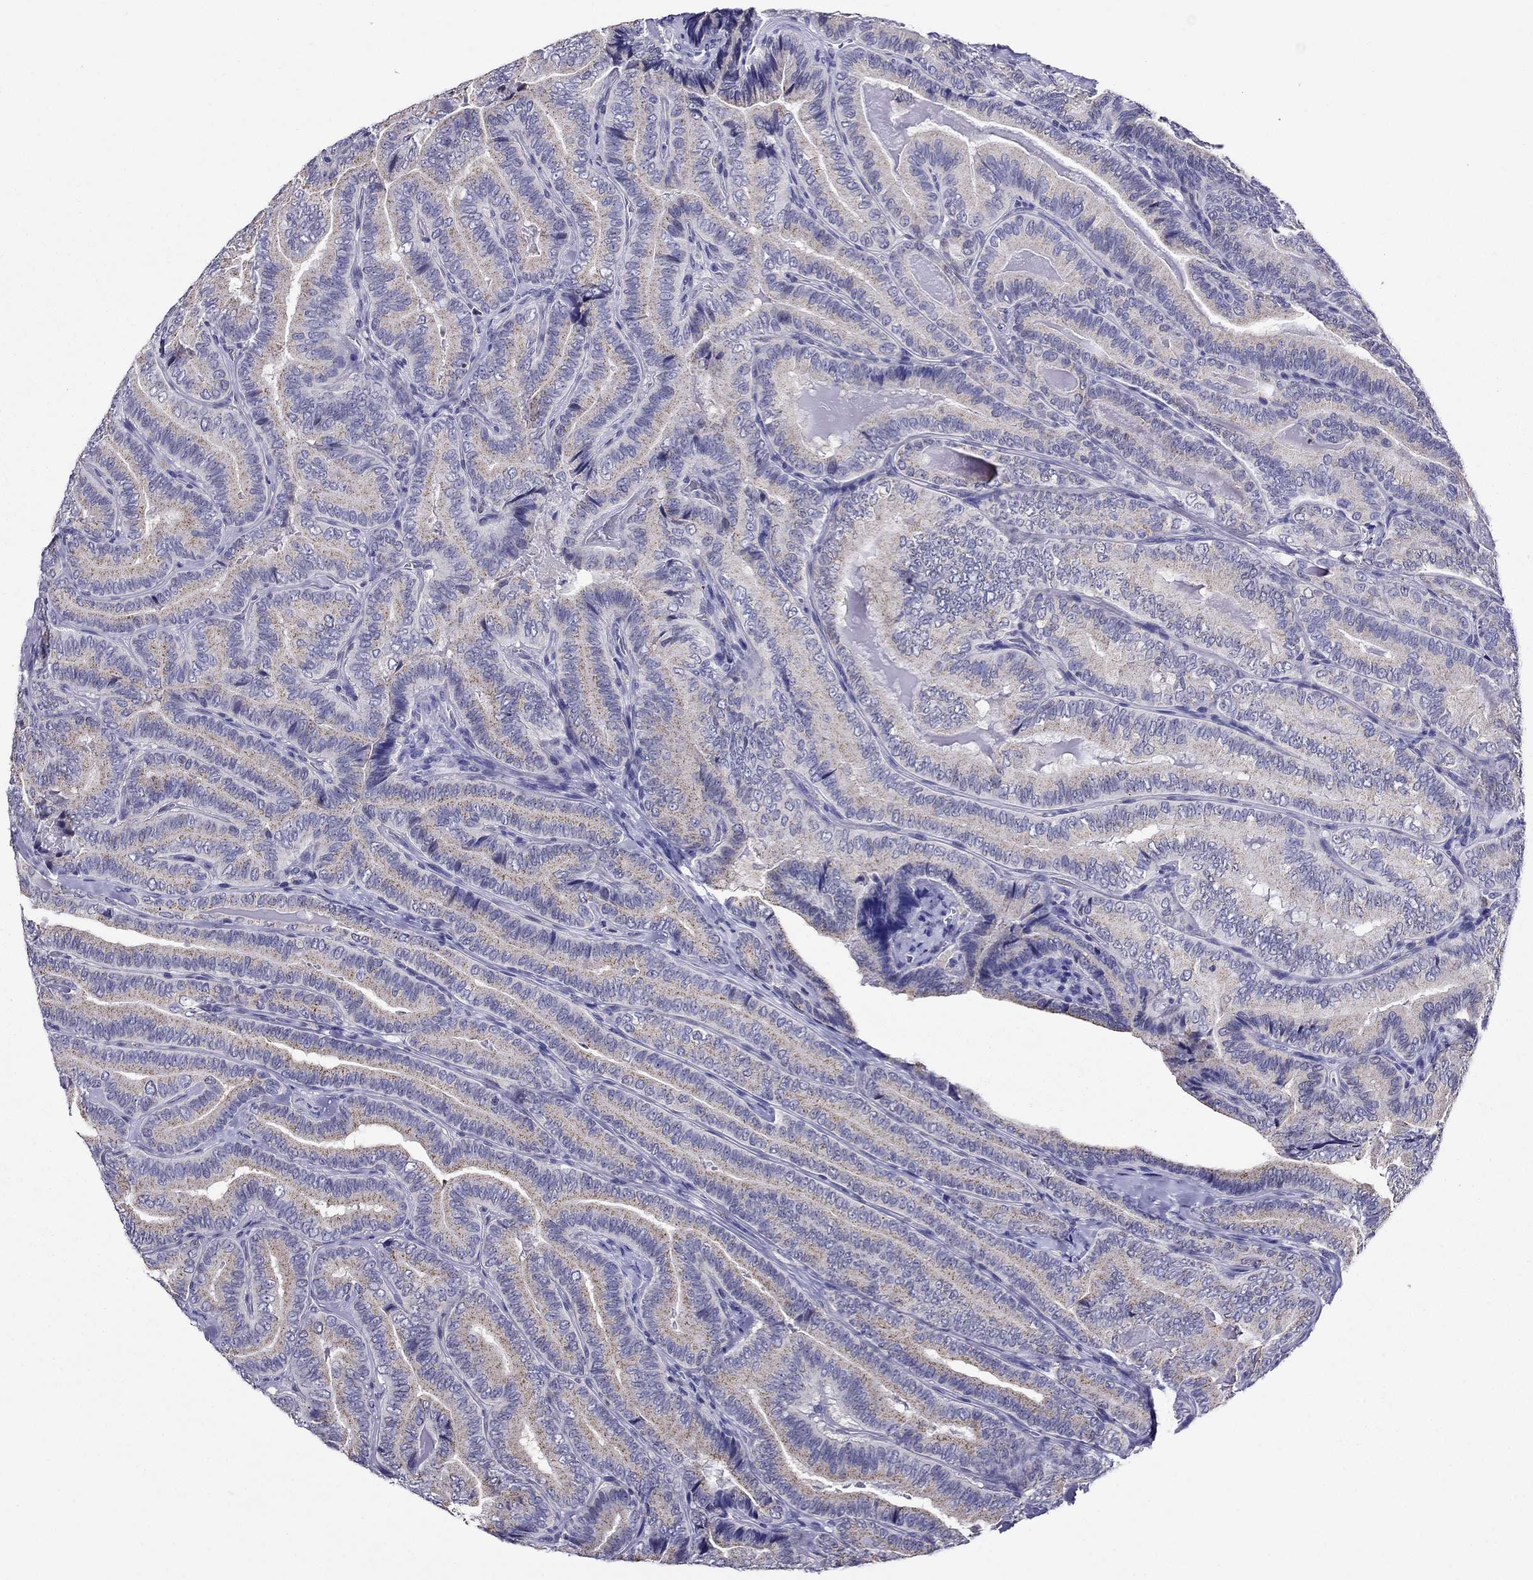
{"staining": {"intensity": "negative", "quantity": "none", "location": "none"}, "tissue": "thyroid cancer", "cell_type": "Tumor cells", "image_type": "cancer", "snomed": [{"axis": "morphology", "description": "Papillary adenocarcinoma, NOS"}, {"axis": "topography", "description": "Thyroid gland"}], "caption": "High magnification brightfield microscopy of thyroid cancer (papillary adenocarcinoma) stained with DAB (3,3'-diaminobenzidine) (brown) and counterstained with hematoxylin (blue): tumor cells show no significant staining. Nuclei are stained in blue.", "gene": "SCG2", "patient": {"sex": "male", "age": 61}}